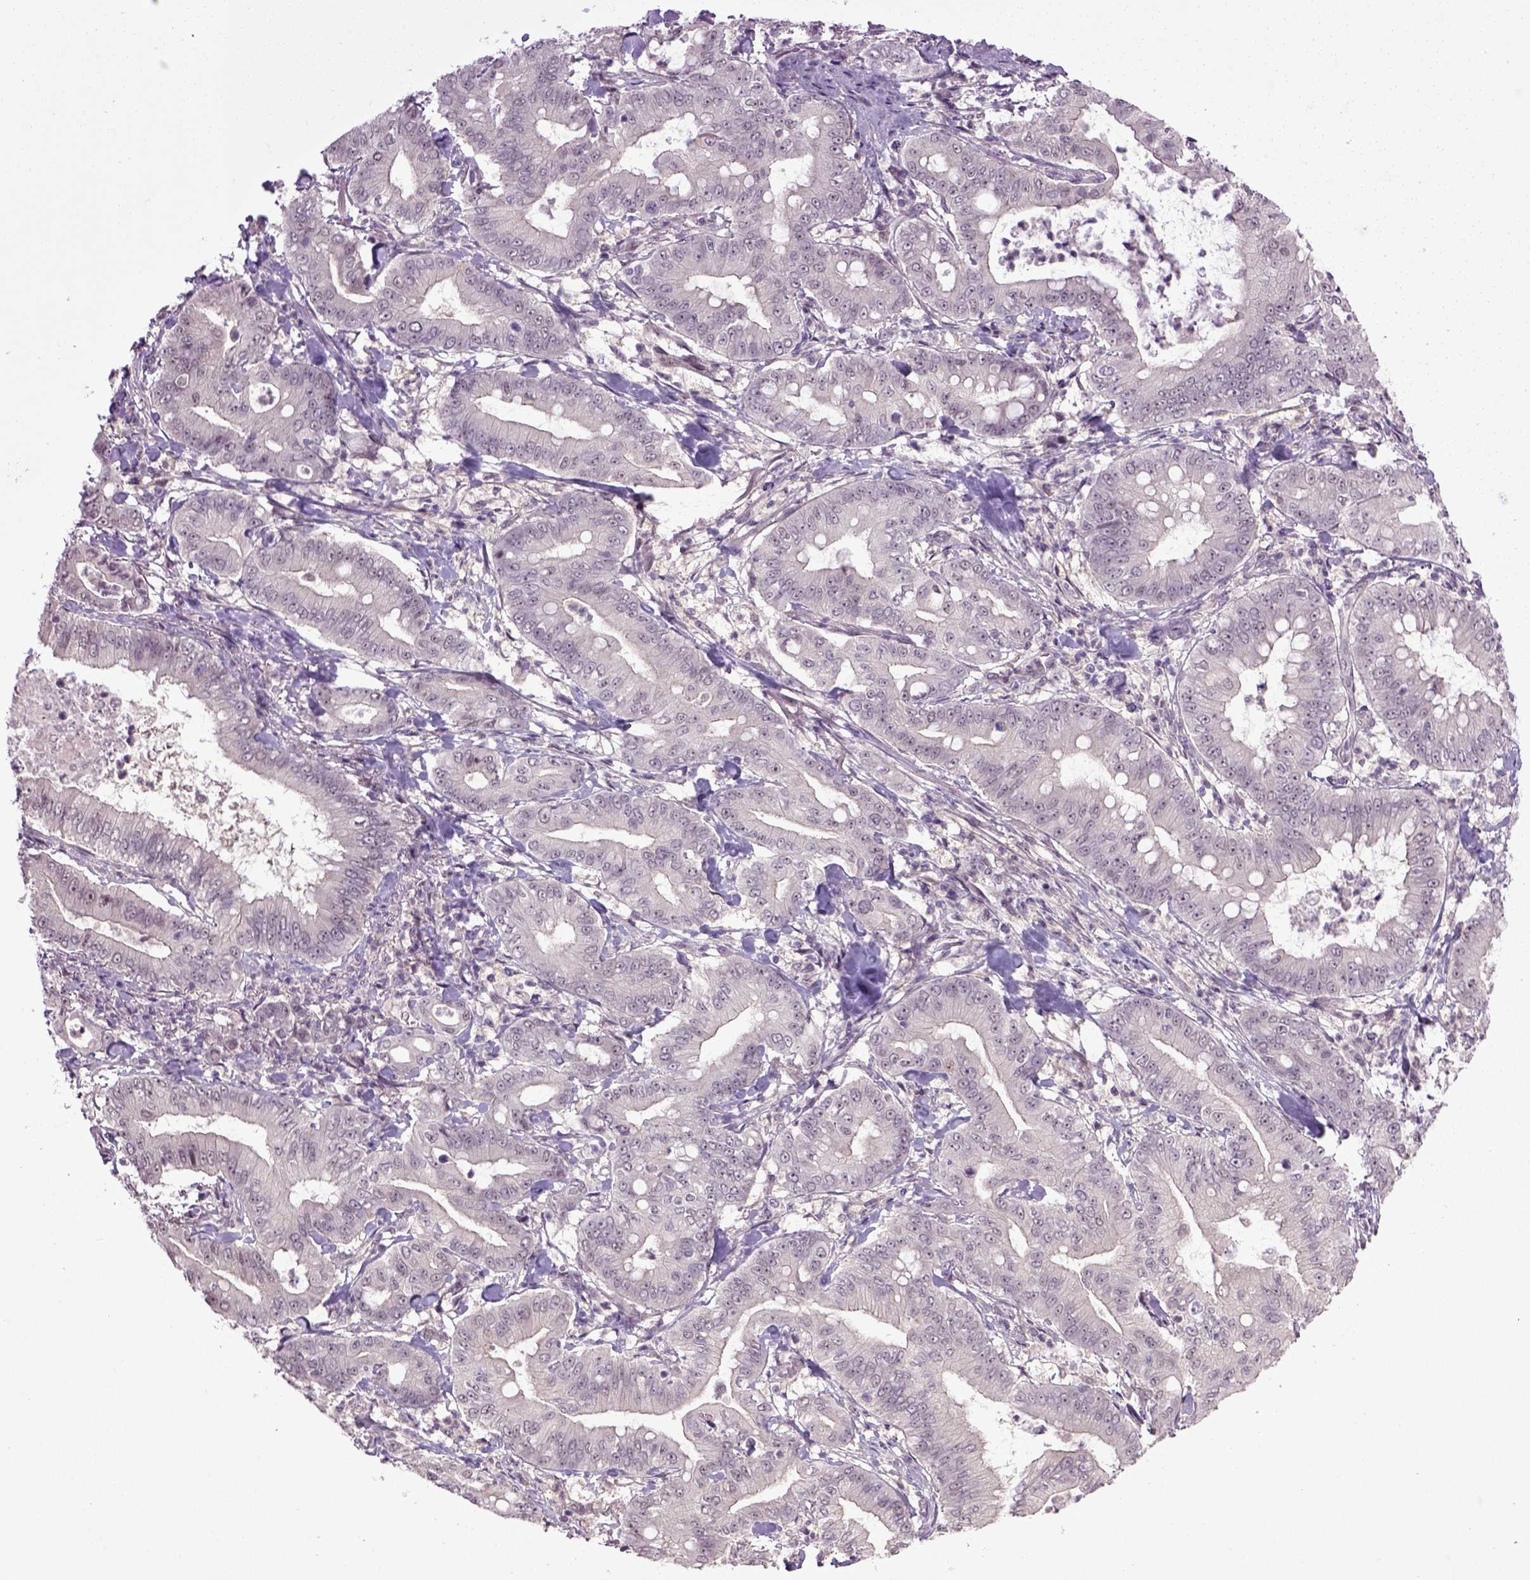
{"staining": {"intensity": "negative", "quantity": "none", "location": "none"}, "tissue": "pancreatic cancer", "cell_type": "Tumor cells", "image_type": "cancer", "snomed": [{"axis": "morphology", "description": "Adenocarcinoma, NOS"}, {"axis": "topography", "description": "Pancreas"}], "caption": "High power microscopy photomicrograph of an IHC micrograph of adenocarcinoma (pancreatic), revealing no significant positivity in tumor cells.", "gene": "RAB43", "patient": {"sex": "male", "age": 71}}